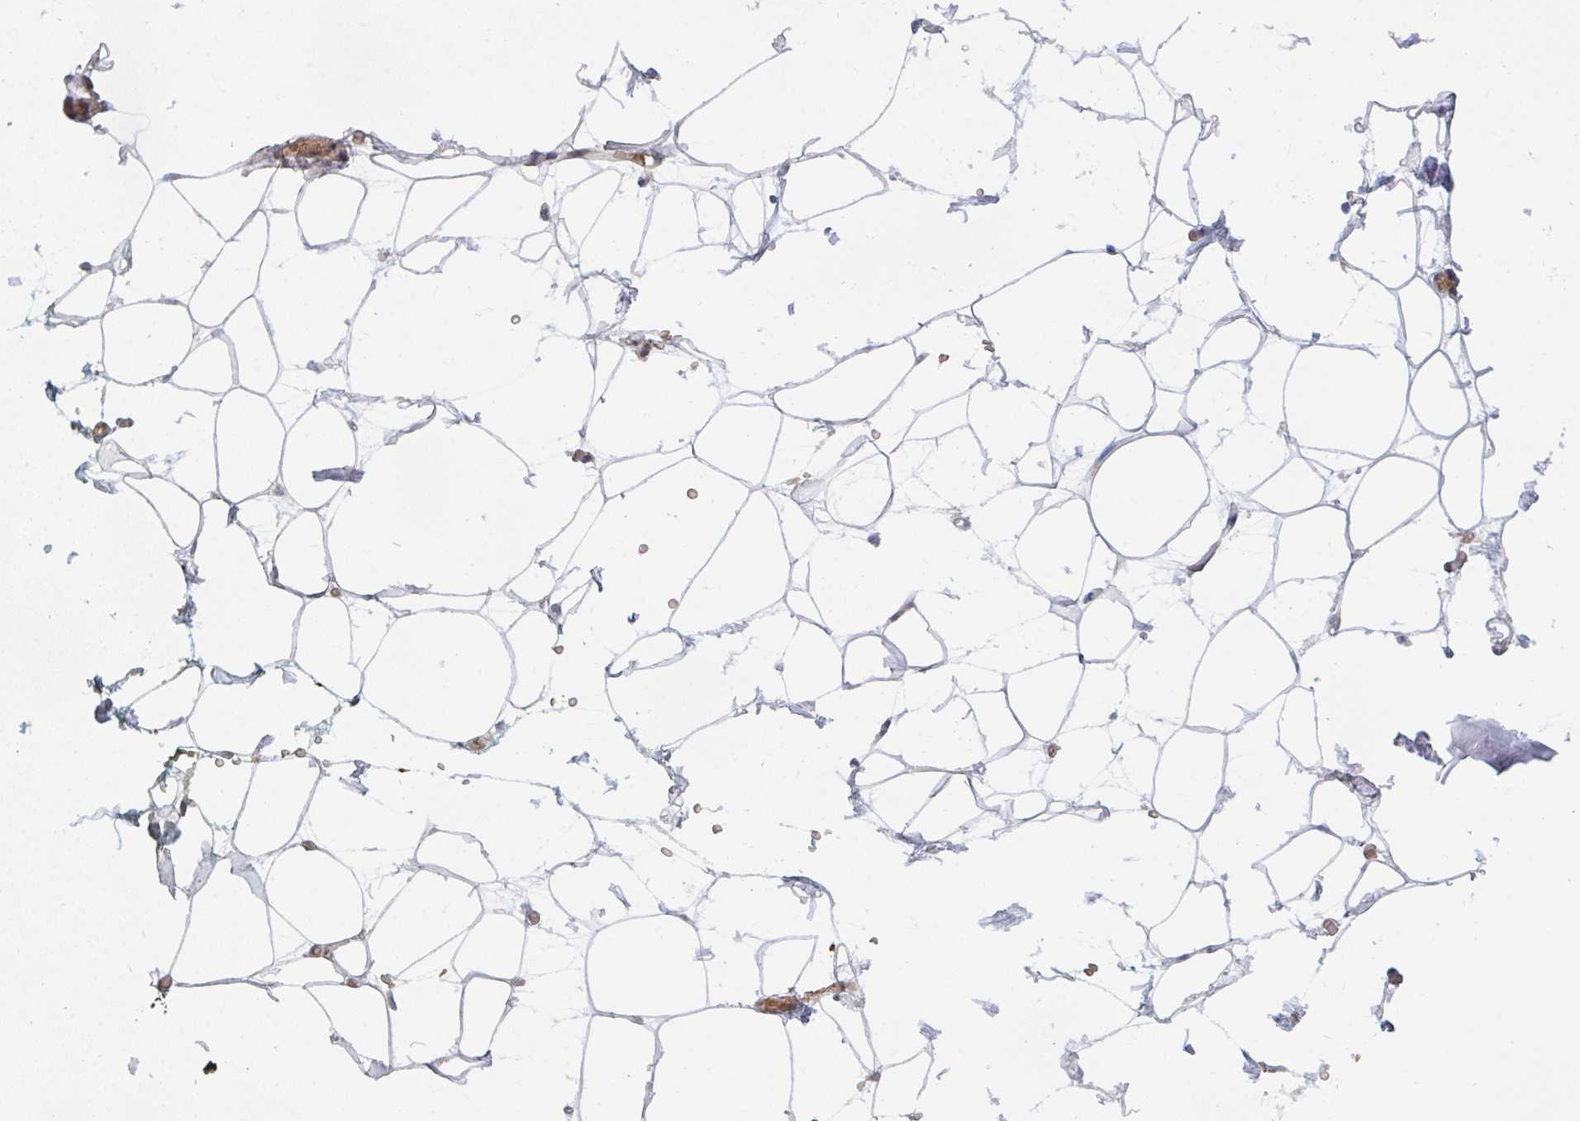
{"staining": {"intensity": "negative", "quantity": "none", "location": "none"}, "tissue": "adipose tissue", "cell_type": "Adipocytes", "image_type": "normal", "snomed": [{"axis": "morphology", "description": "Normal tissue, NOS"}, {"axis": "topography", "description": "Anal"}, {"axis": "topography", "description": "Peripheral nerve tissue"}], "caption": "Benign adipose tissue was stained to show a protein in brown. There is no significant positivity in adipocytes. (DAB immunohistochemistry, high magnification).", "gene": "TNFSF4", "patient": {"sex": "male", "age": 78}}